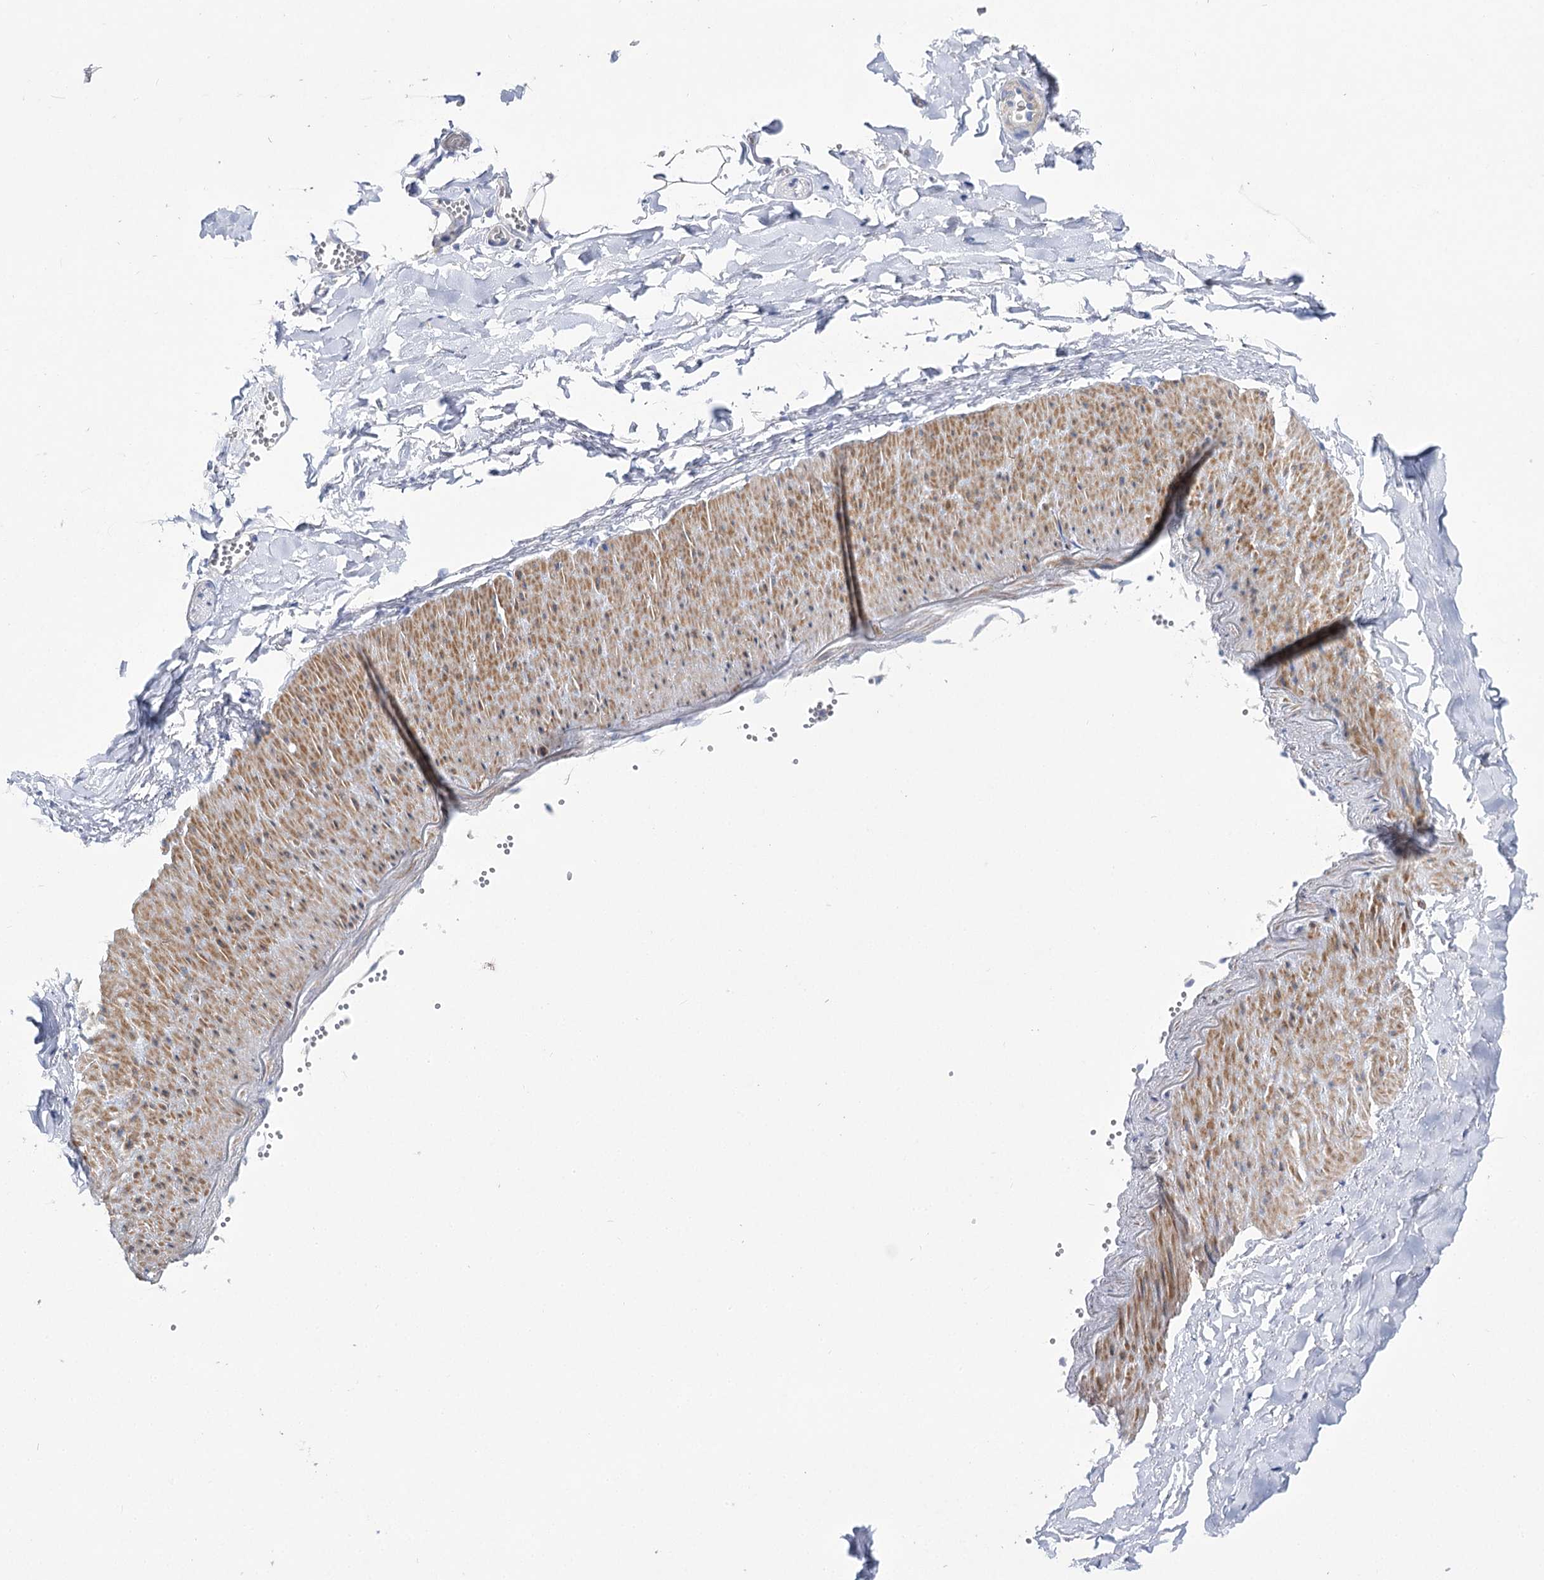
{"staining": {"intensity": "negative", "quantity": "none", "location": "none"}, "tissue": "adipose tissue", "cell_type": "Adipocytes", "image_type": "normal", "snomed": [{"axis": "morphology", "description": "Normal tissue, NOS"}, {"axis": "topography", "description": "Gallbladder"}, {"axis": "topography", "description": "Peripheral nerve tissue"}], "caption": "This is a micrograph of IHC staining of normal adipose tissue, which shows no expression in adipocytes.", "gene": "NRAP", "patient": {"sex": "male", "age": 38}}